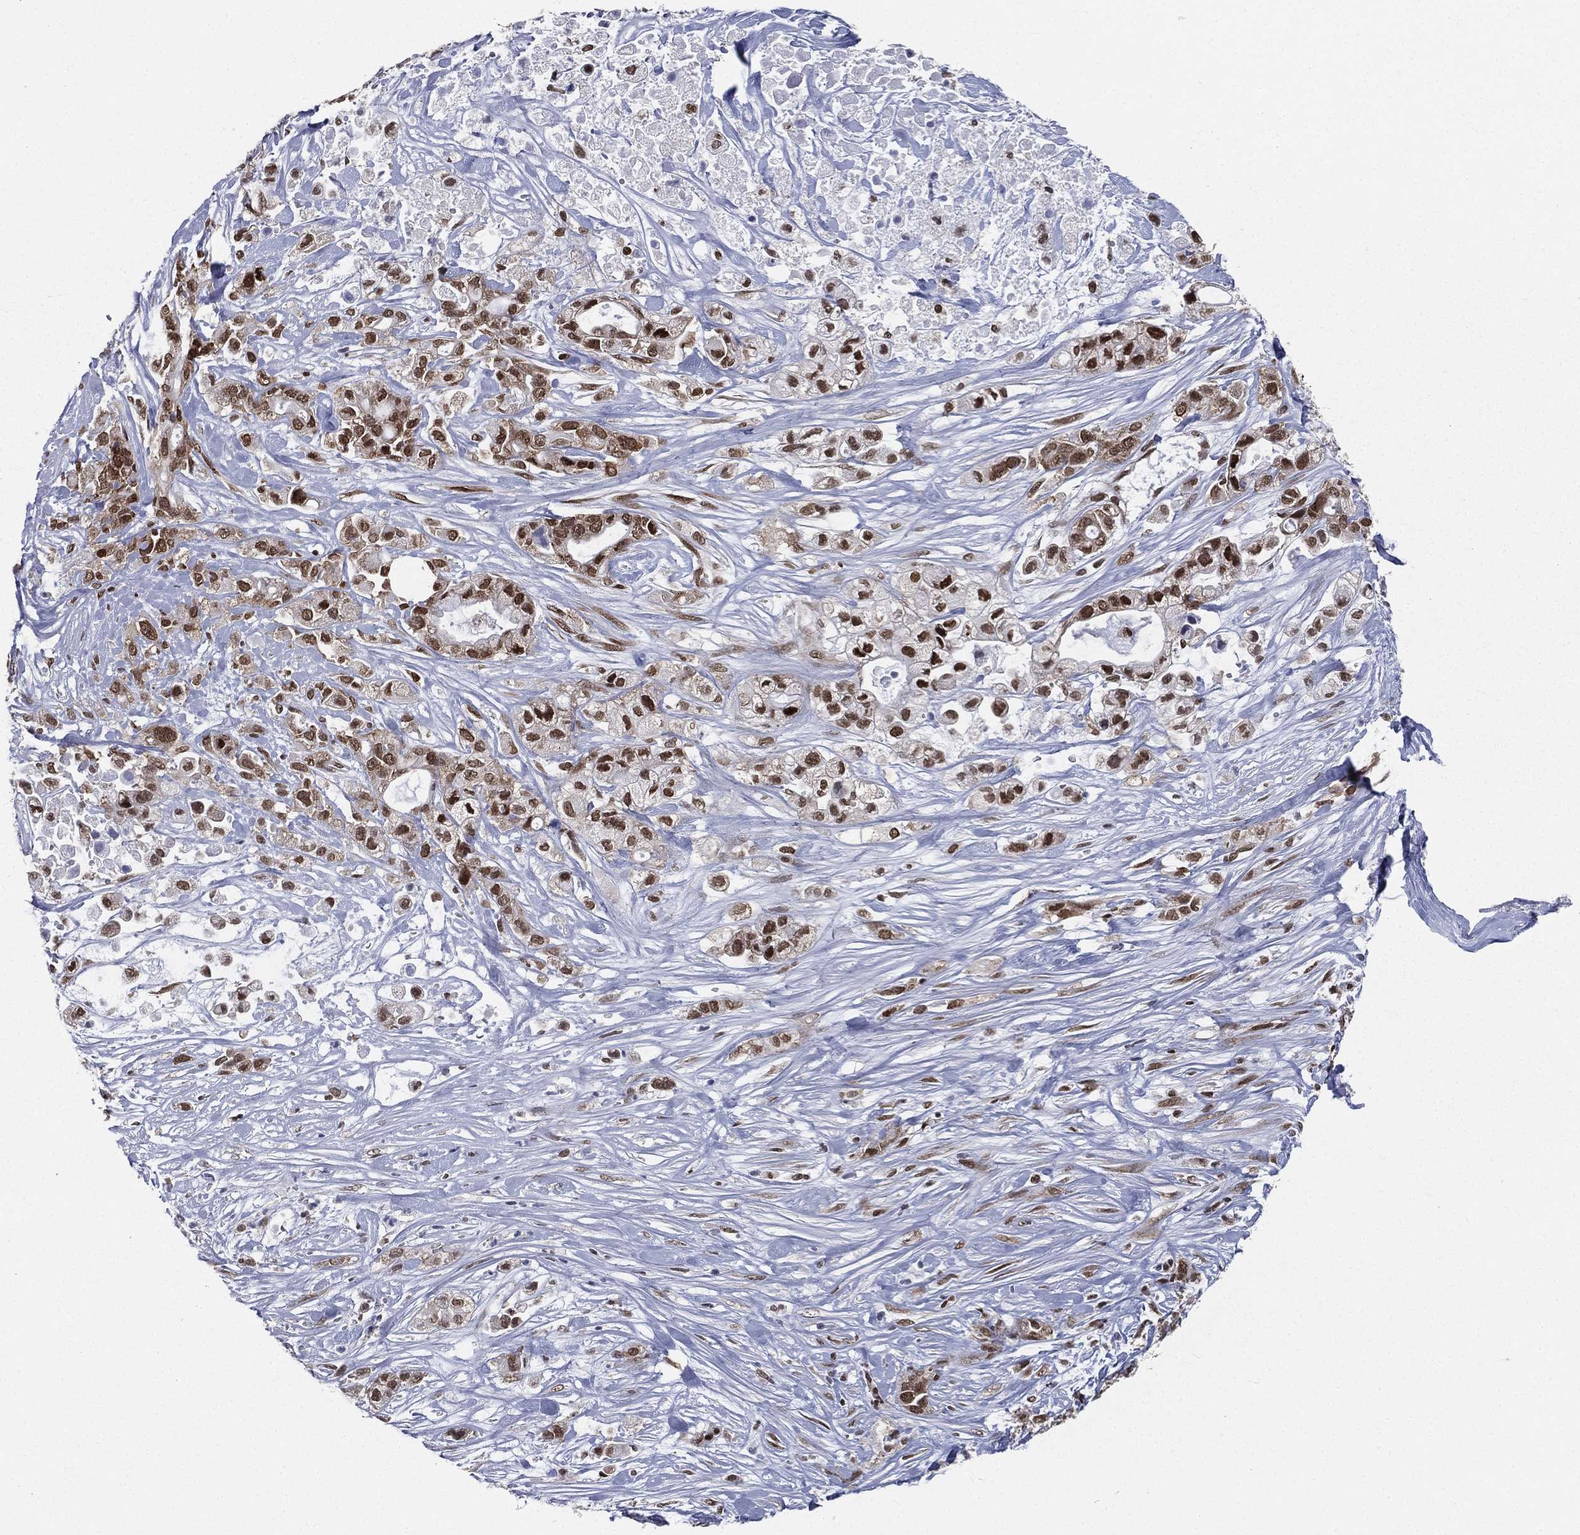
{"staining": {"intensity": "strong", "quantity": "25%-75%", "location": "nuclear"}, "tissue": "pancreatic cancer", "cell_type": "Tumor cells", "image_type": "cancer", "snomed": [{"axis": "morphology", "description": "Adenocarcinoma, NOS"}, {"axis": "topography", "description": "Pancreas"}], "caption": "Pancreatic cancer tissue shows strong nuclear positivity in about 25%-75% of tumor cells, visualized by immunohistochemistry.", "gene": "FUBP3", "patient": {"sex": "male", "age": 44}}